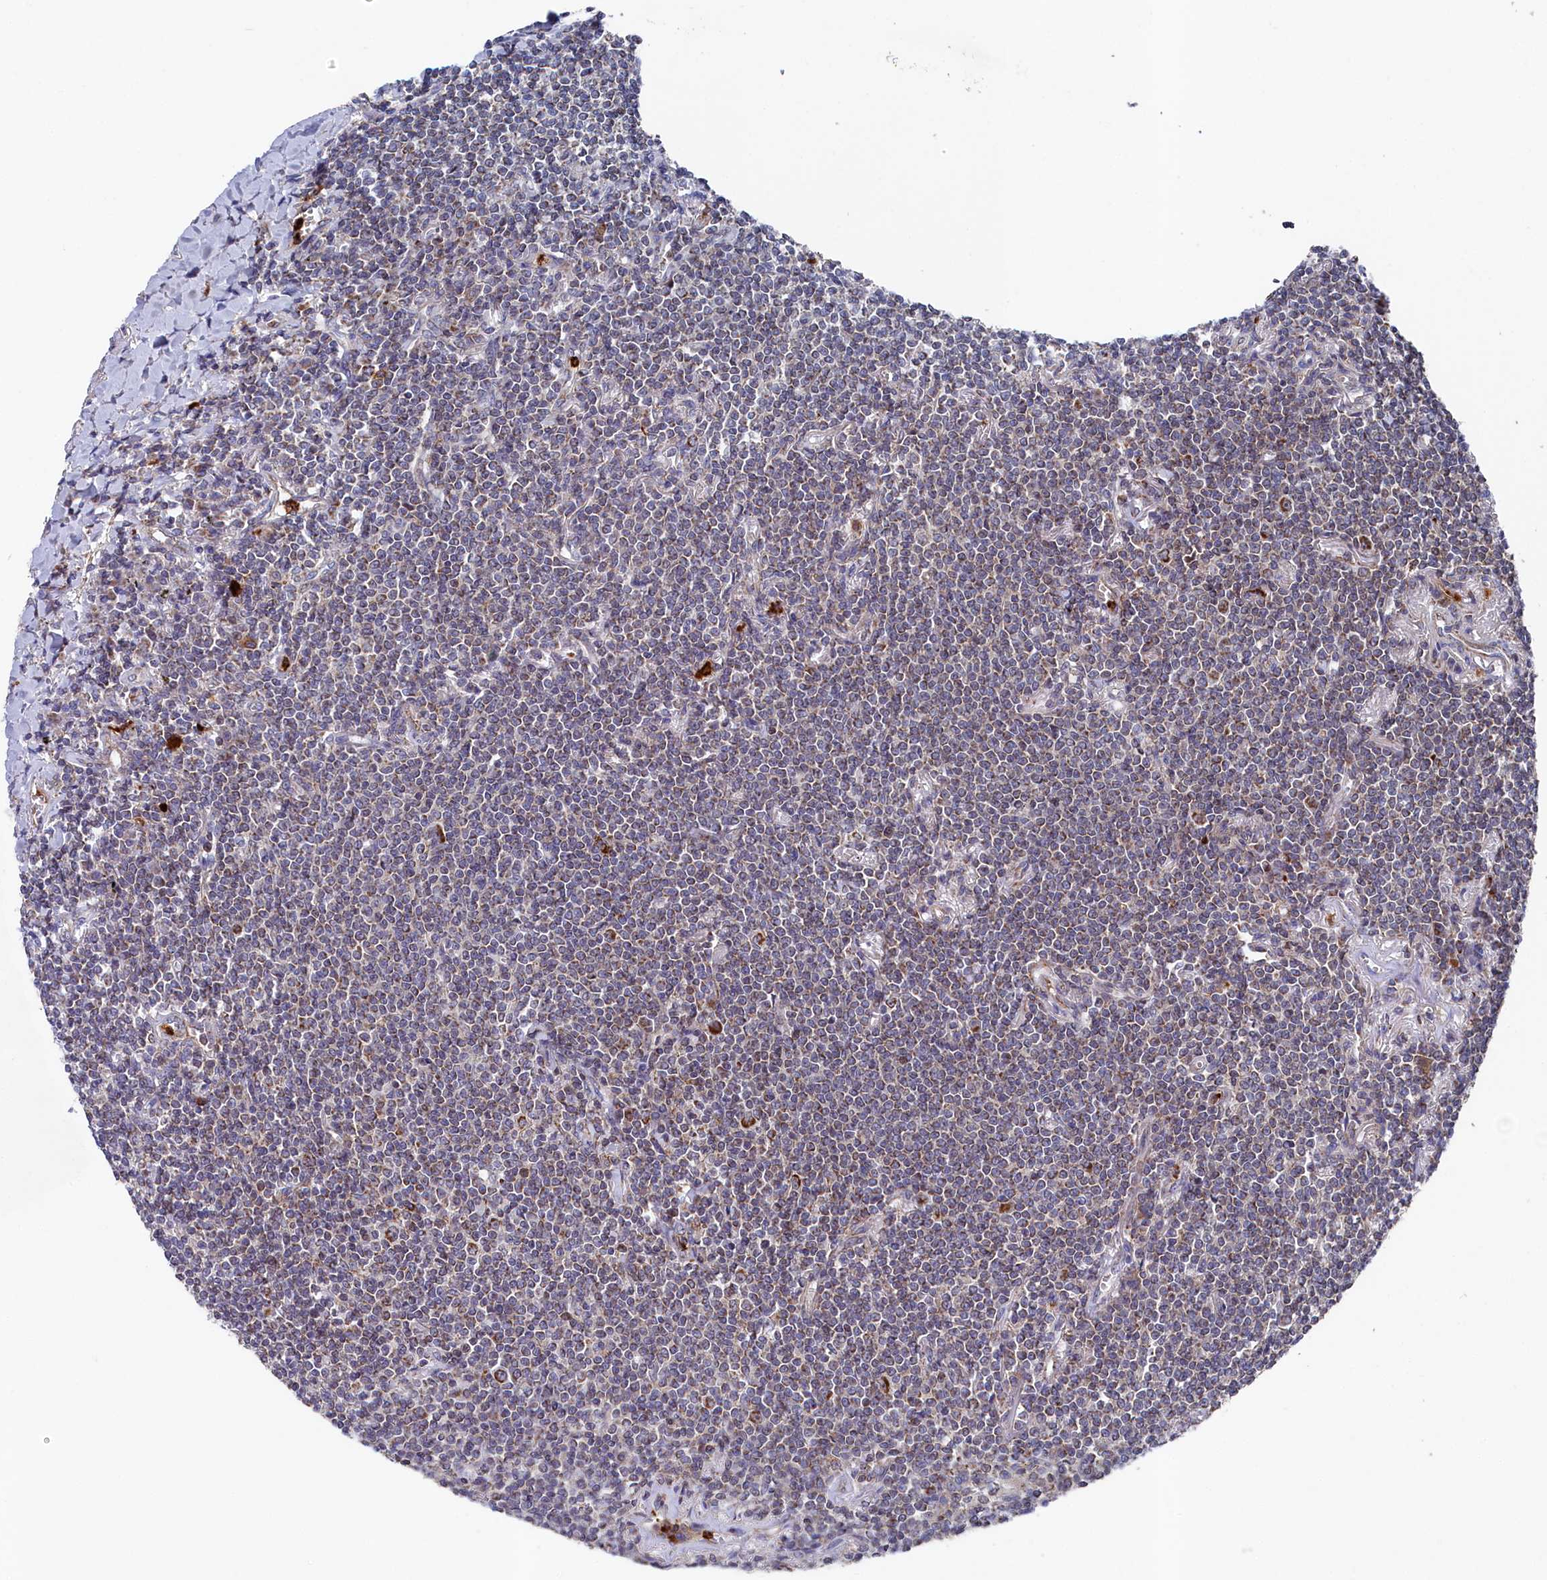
{"staining": {"intensity": "weak", "quantity": "25%-75%", "location": "cytoplasmic/membranous"}, "tissue": "lymphoma", "cell_type": "Tumor cells", "image_type": "cancer", "snomed": [{"axis": "morphology", "description": "Malignant lymphoma, non-Hodgkin's type, Low grade"}, {"axis": "topography", "description": "Lung"}], "caption": "The histopathology image exhibits immunohistochemical staining of low-grade malignant lymphoma, non-Hodgkin's type. There is weak cytoplasmic/membranous positivity is seen in about 25%-75% of tumor cells.", "gene": "CHCHD1", "patient": {"sex": "female", "age": 71}}